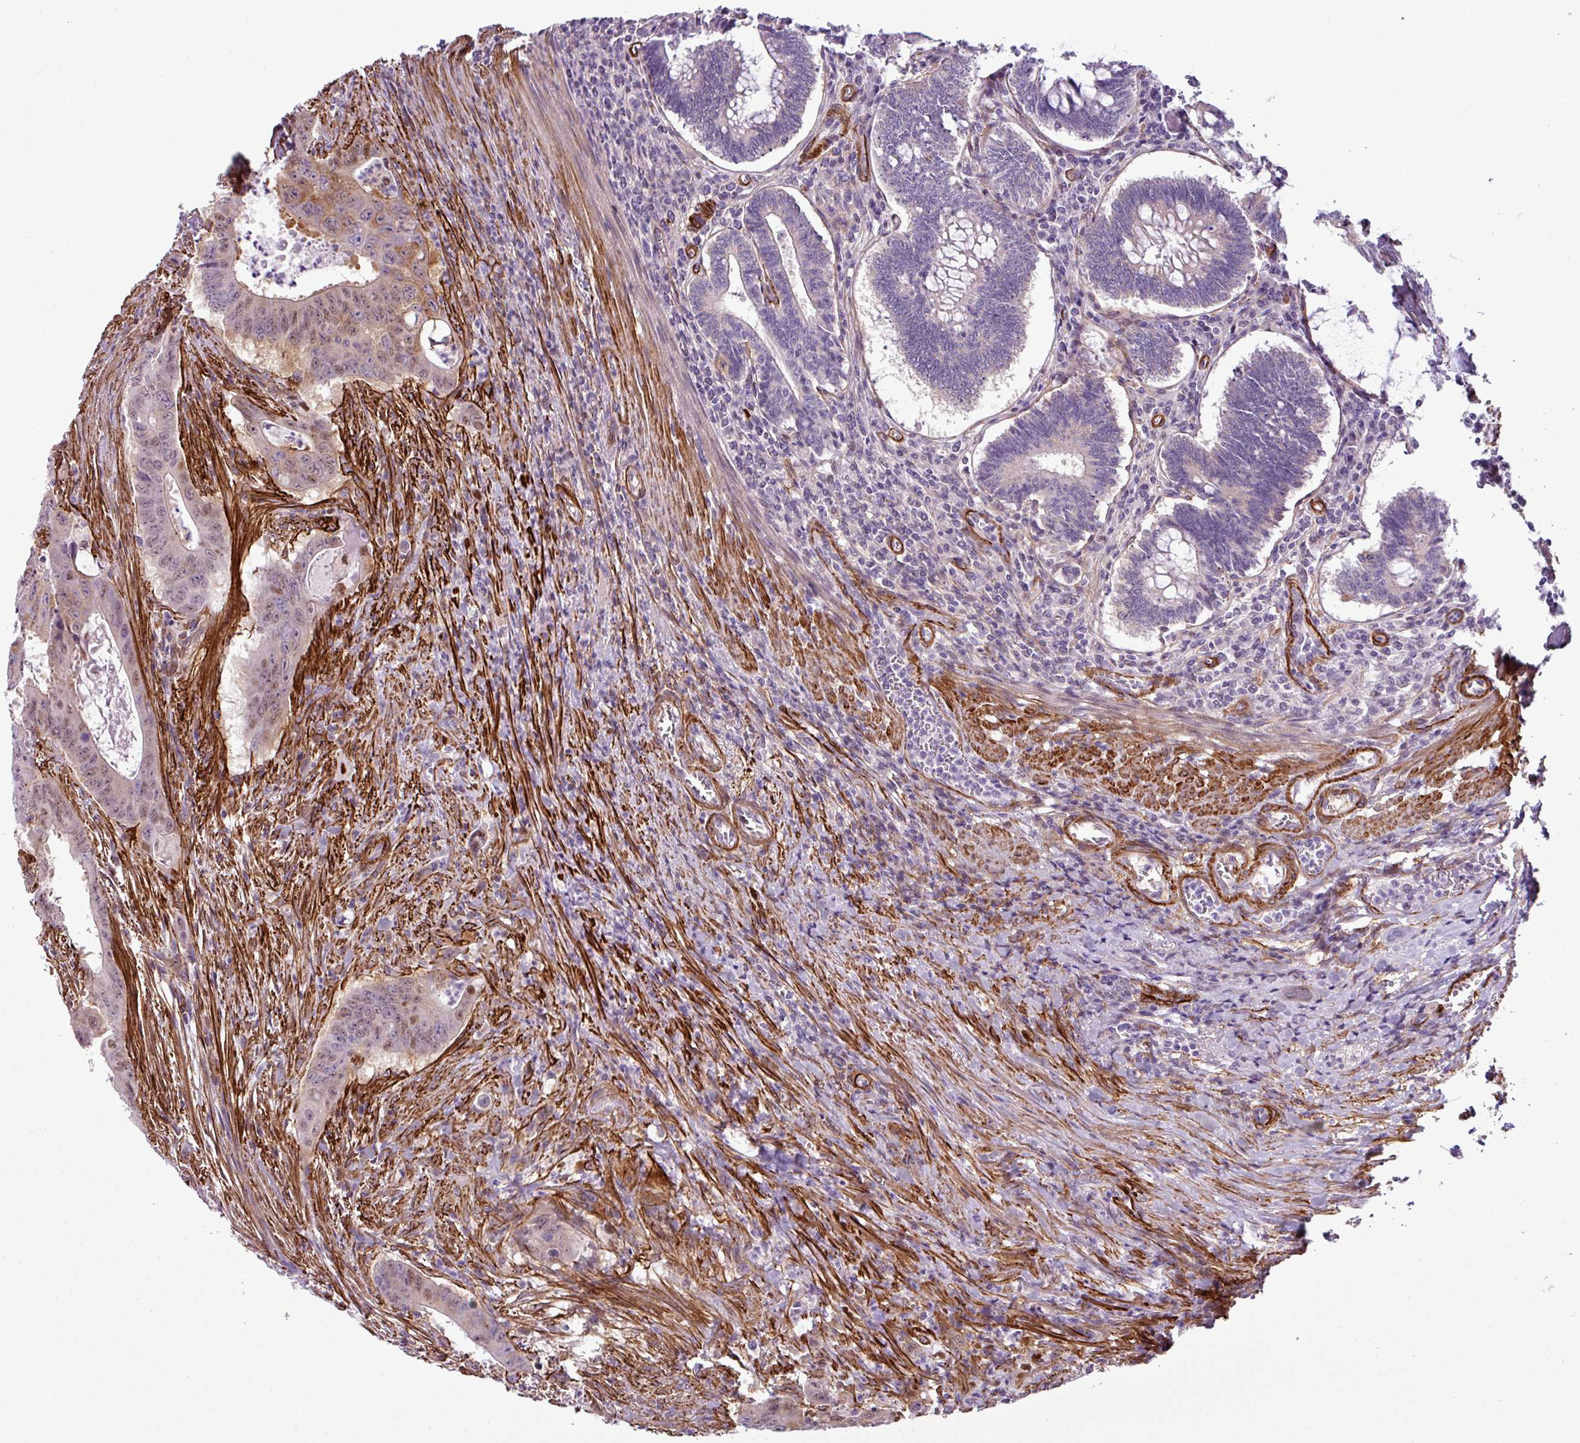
{"staining": {"intensity": "moderate", "quantity": "25%-75%", "location": "nuclear"}, "tissue": "colorectal cancer", "cell_type": "Tumor cells", "image_type": "cancer", "snomed": [{"axis": "morphology", "description": "Adenocarcinoma, NOS"}, {"axis": "topography", "description": "Rectum"}], "caption": "Brown immunohistochemical staining in human adenocarcinoma (colorectal) shows moderate nuclear staining in approximately 25%-75% of tumor cells. Immunohistochemistry stains the protein of interest in brown and the nuclei are stained blue.", "gene": "ATP10A", "patient": {"sex": "female", "age": 75}}